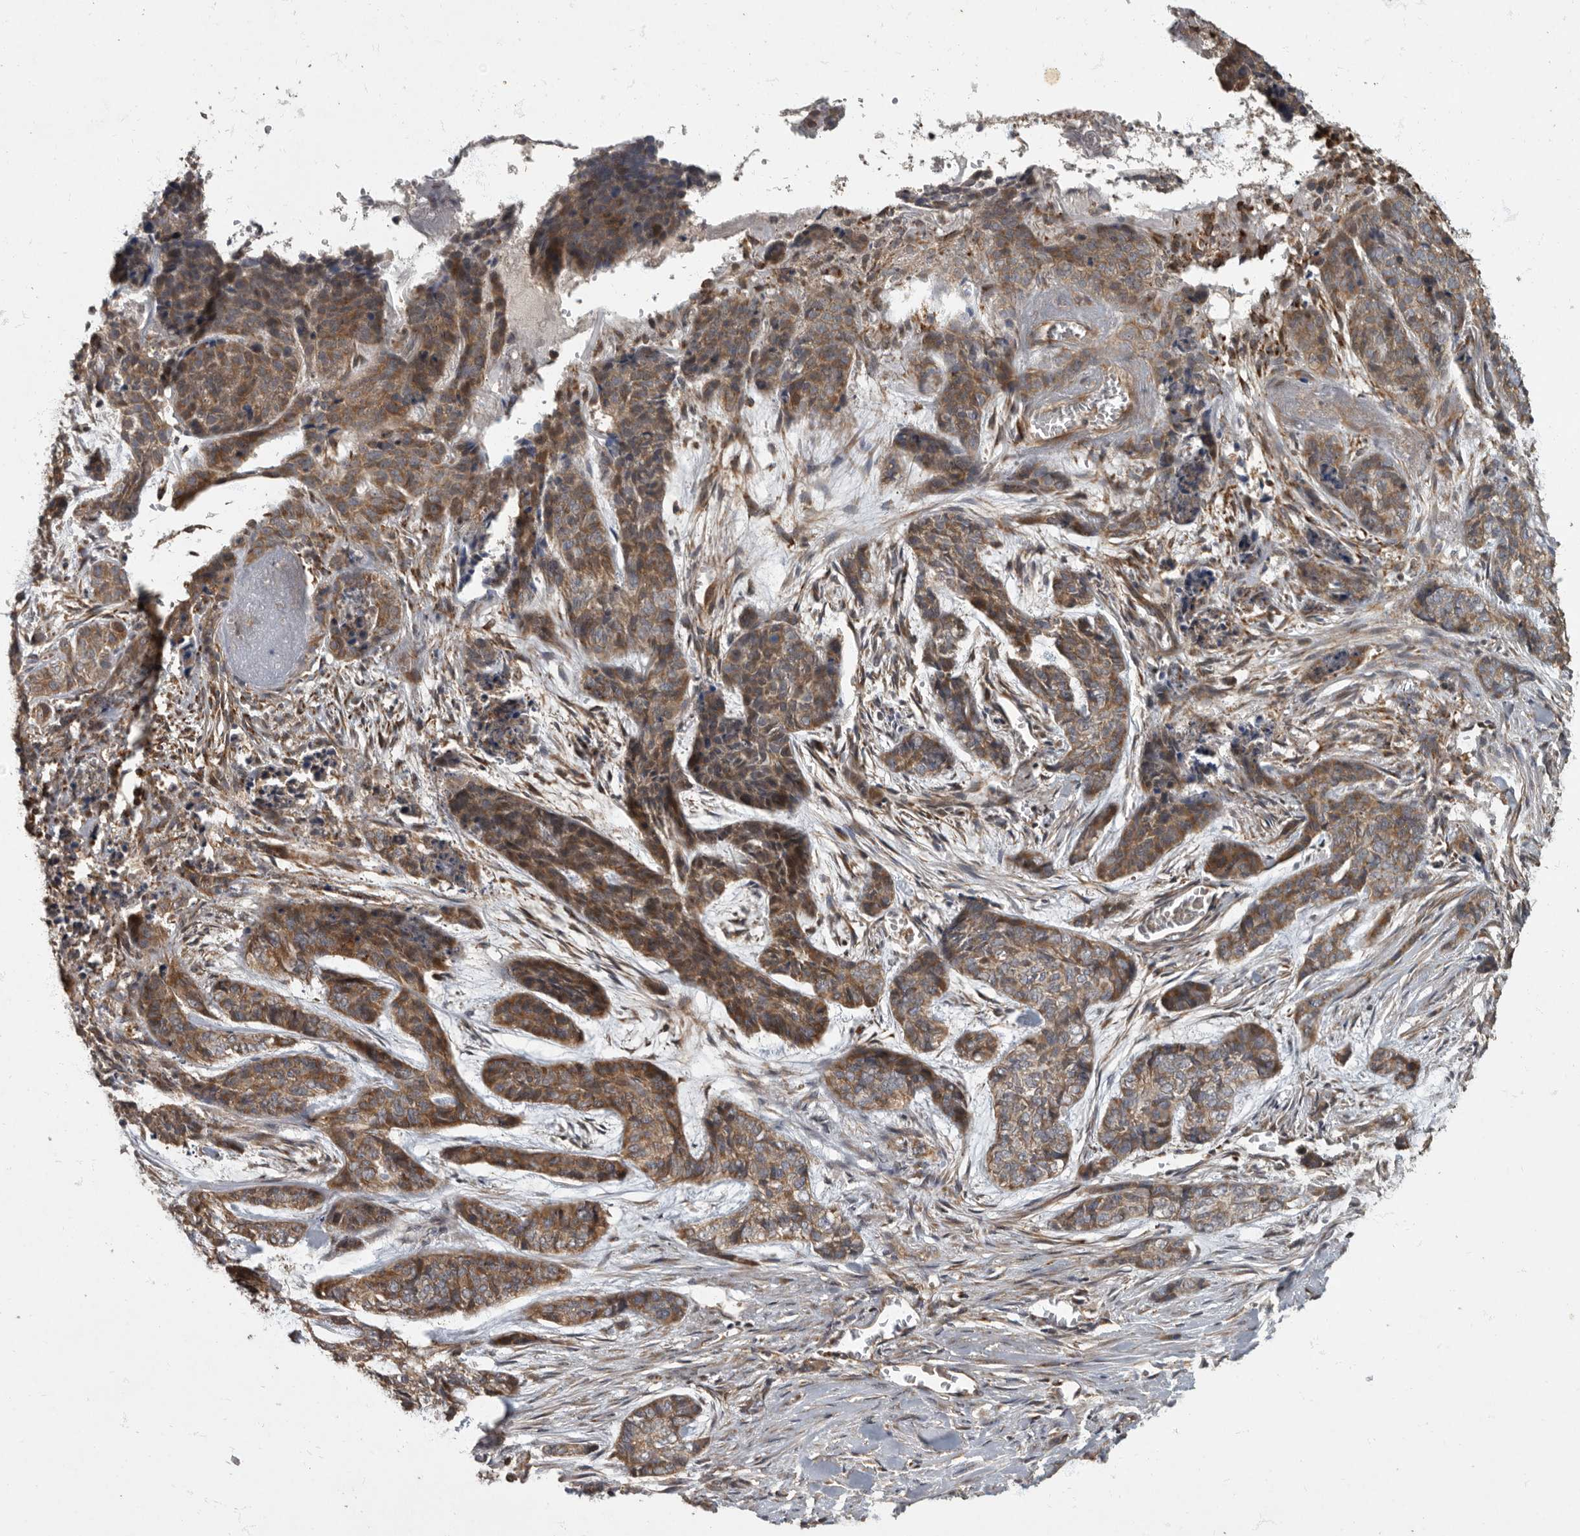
{"staining": {"intensity": "moderate", "quantity": ">75%", "location": "cytoplasmic/membranous"}, "tissue": "skin cancer", "cell_type": "Tumor cells", "image_type": "cancer", "snomed": [{"axis": "morphology", "description": "Basal cell carcinoma"}, {"axis": "topography", "description": "Skin"}], "caption": "Protein expression analysis of skin cancer exhibits moderate cytoplasmic/membranous staining in about >75% of tumor cells.", "gene": "IQCK", "patient": {"sex": "female", "age": 64}}